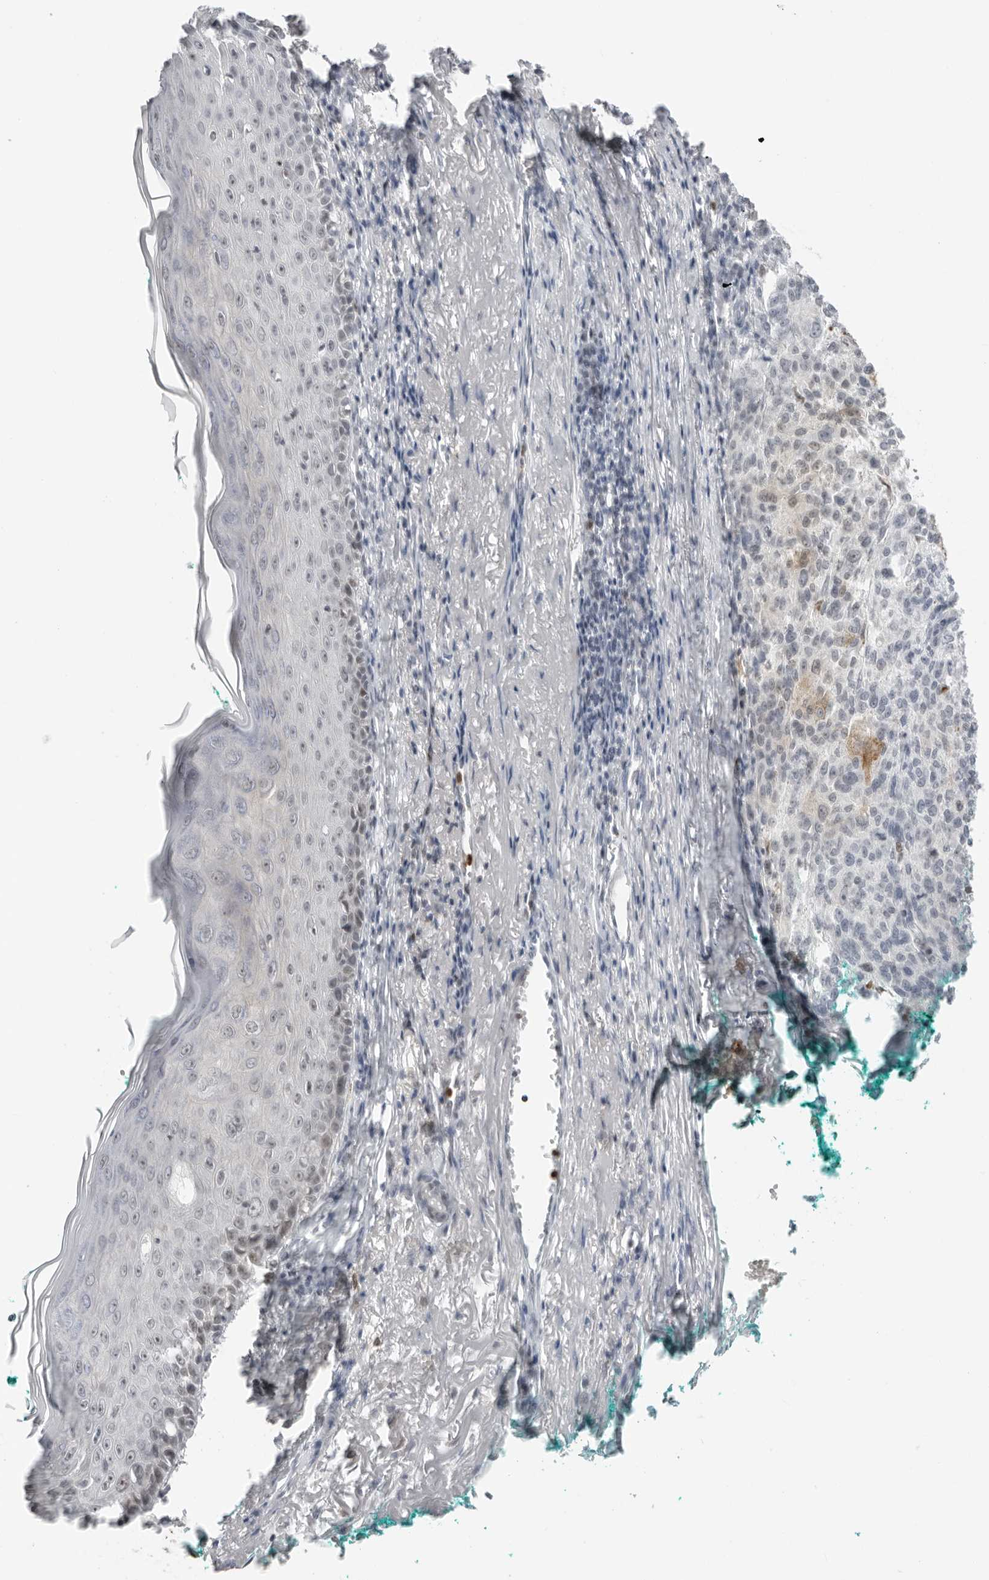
{"staining": {"intensity": "negative", "quantity": "none", "location": "none"}, "tissue": "melanoma", "cell_type": "Tumor cells", "image_type": "cancer", "snomed": [{"axis": "morphology", "description": "Necrosis, NOS"}, {"axis": "morphology", "description": "Malignant melanoma, NOS"}, {"axis": "topography", "description": "Skin"}], "caption": "A photomicrograph of melanoma stained for a protein exhibits no brown staining in tumor cells. Brightfield microscopy of immunohistochemistry stained with DAB (brown) and hematoxylin (blue), captured at high magnification.", "gene": "RNF146", "patient": {"sex": "female", "age": 87}}